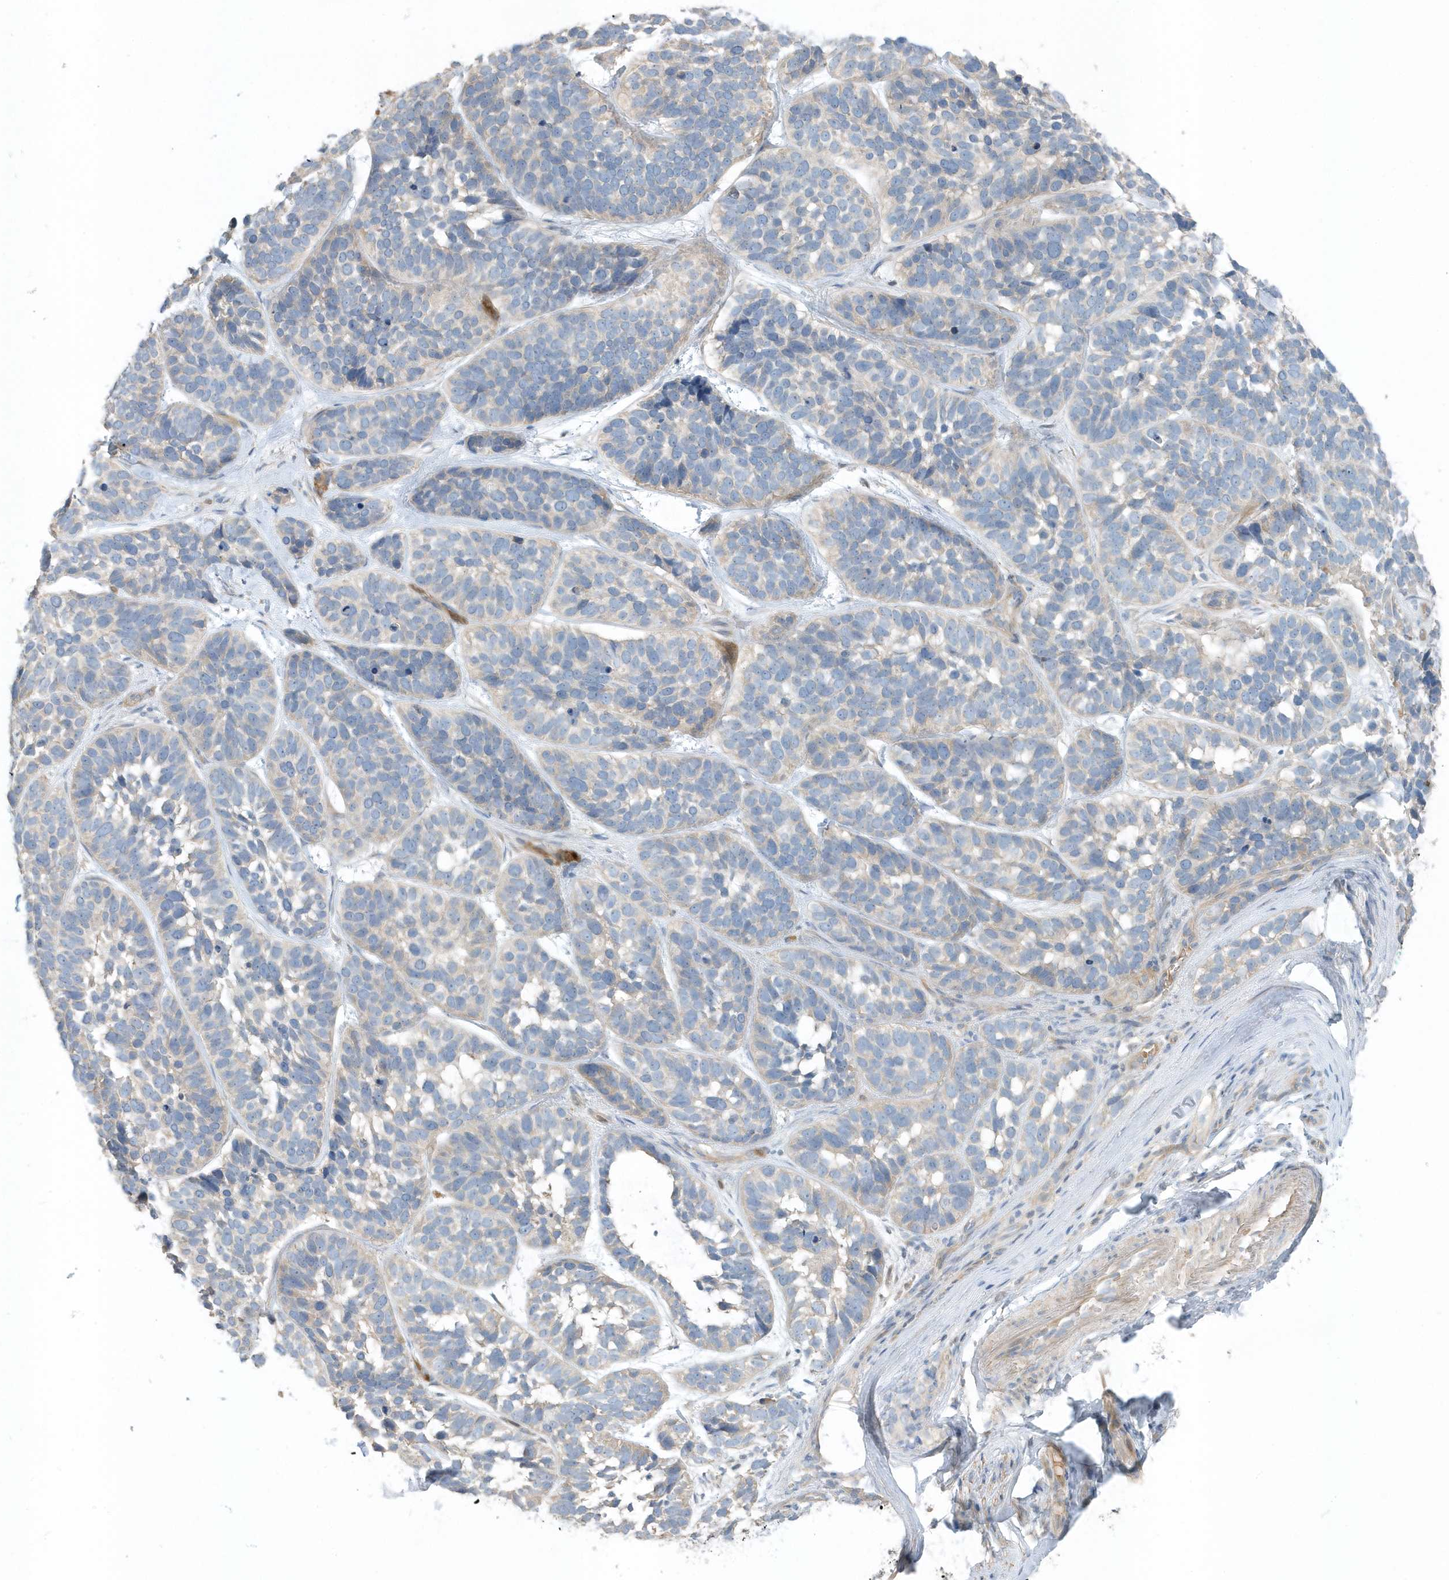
{"staining": {"intensity": "negative", "quantity": "none", "location": "none"}, "tissue": "skin cancer", "cell_type": "Tumor cells", "image_type": "cancer", "snomed": [{"axis": "morphology", "description": "Basal cell carcinoma"}, {"axis": "topography", "description": "Skin"}], "caption": "Immunohistochemistry histopathology image of basal cell carcinoma (skin) stained for a protein (brown), which shows no expression in tumor cells.", "gene": "USP53", "patient": {"sex": "male", "age": 62}}